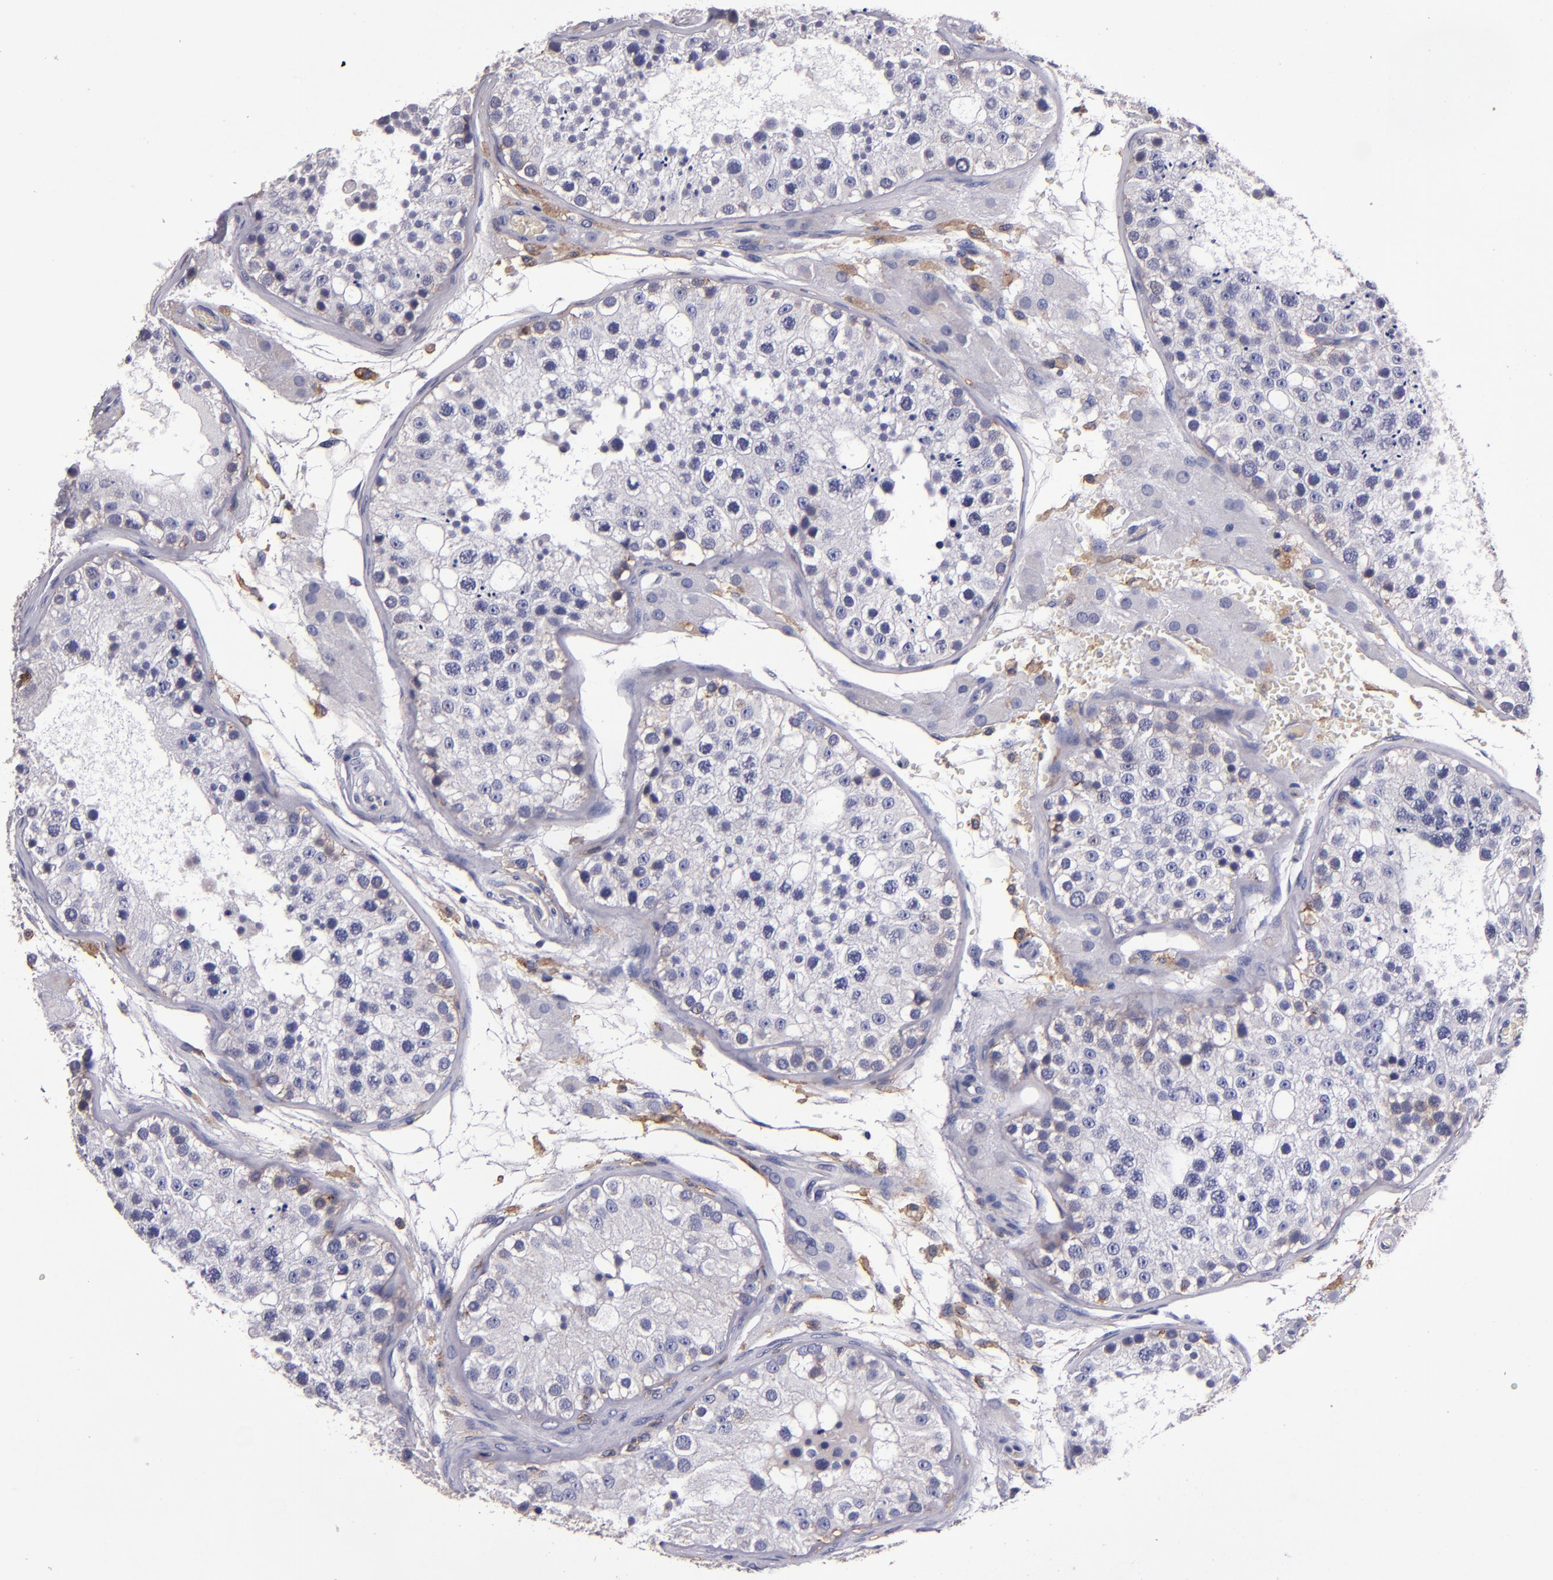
{"staining": {"intensity": "weak", "quantity": "<25%", "location": "cytoplasmic/membranous"}, "tissue": "testis", "cell_type": "Cells in seminiferous ducts", "image_type": "normal", "snomed": [{"axis": "morphology", "description": "Normal tissue, NOS"}, {"axis": "topography", "description": "Testis"}], "caption": "A high-resolution histopathology image shows immunohistochemistry (IHC) staining of normal testis, which shows no significant positivity in cells in seminiferous ducts.", "gene": "SIRPA", "patient": {"sex": "male", "age": 26}}